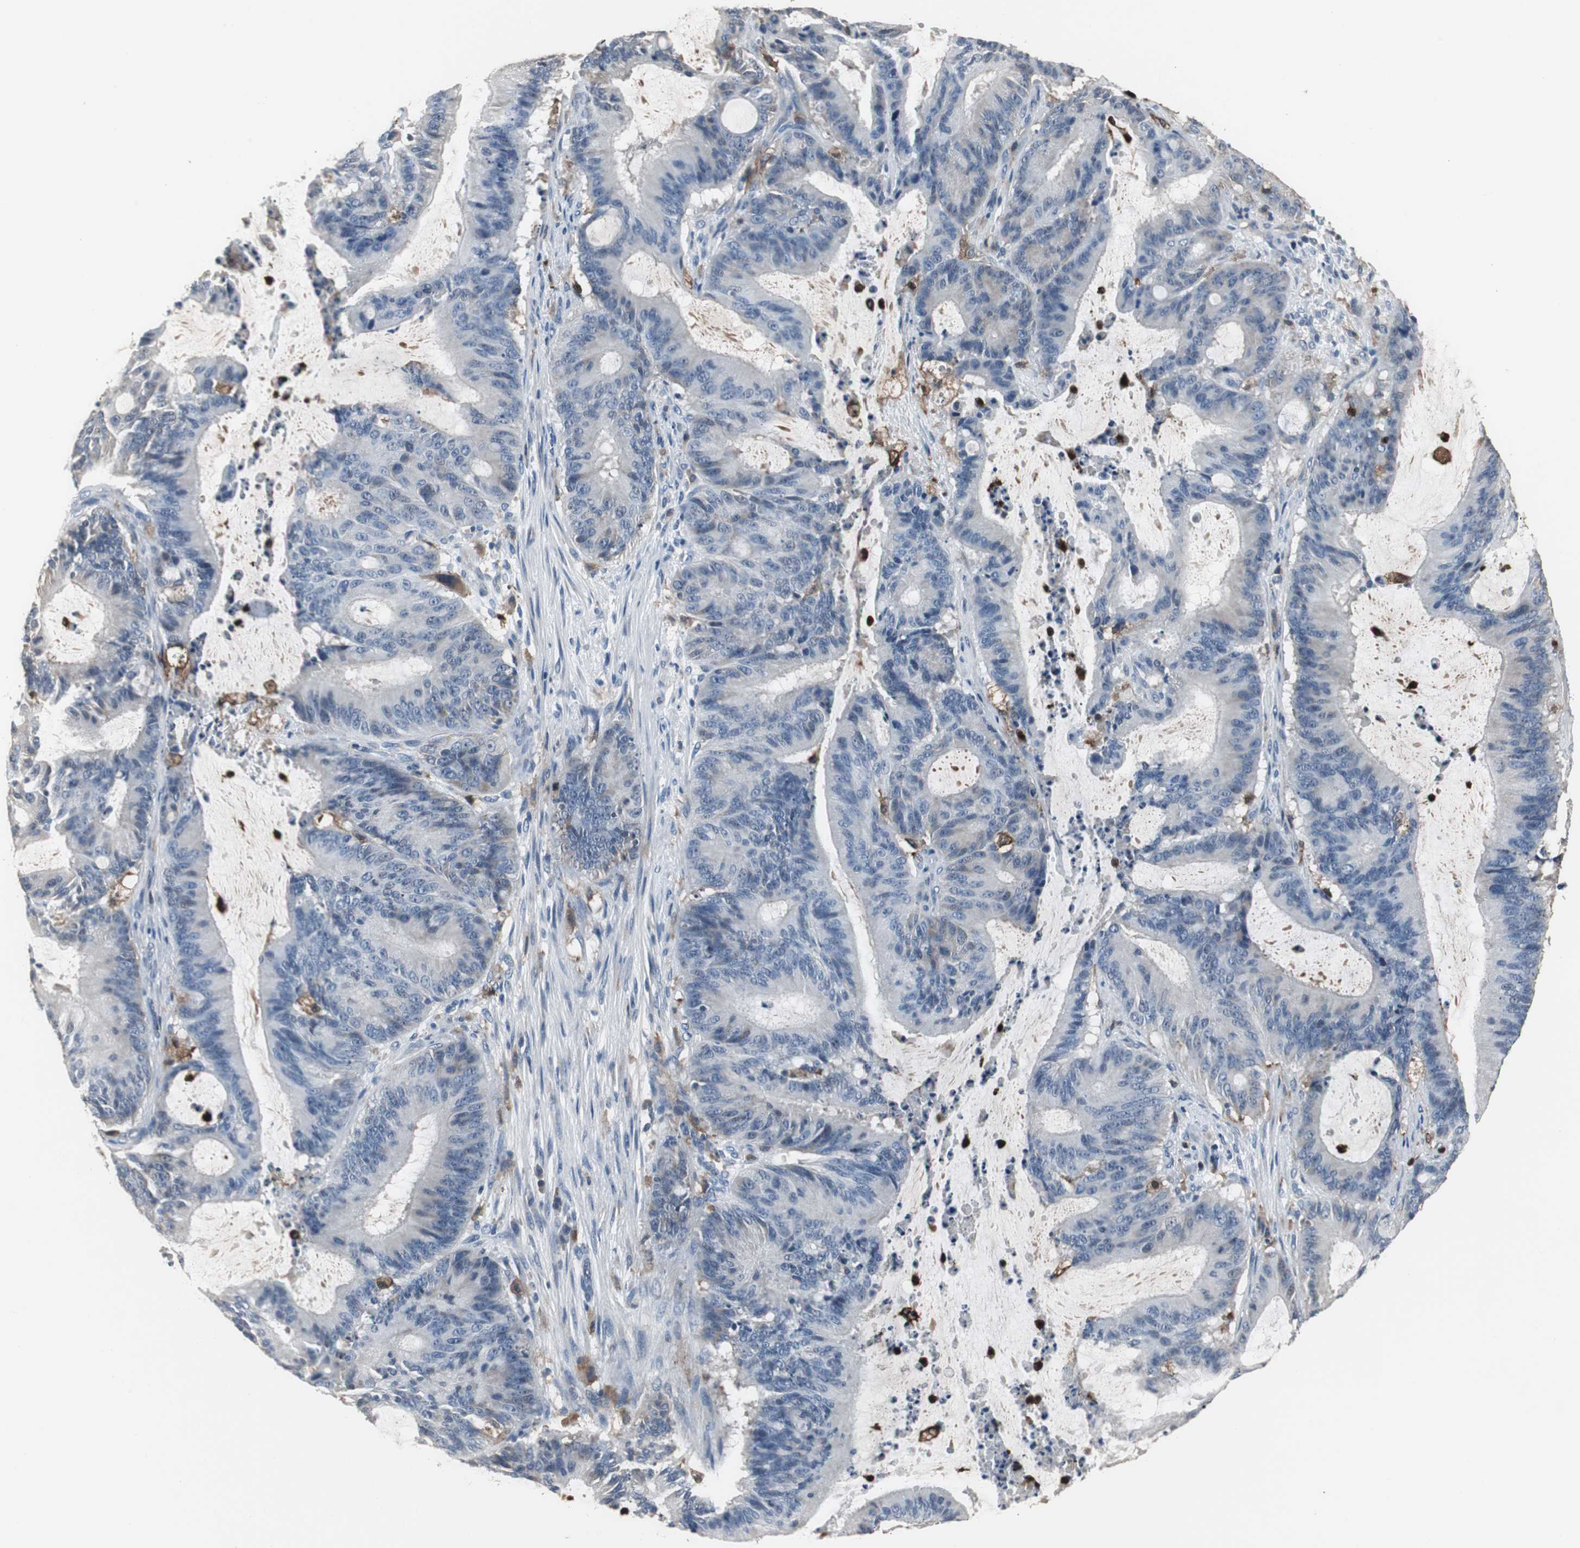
{"staining": {"intensity": "weak", "quantity": "<25%", "location": "cytoplasmic/membranous"}, "tissue": "liver cancer", "cell_type": "Tumor cells", "image_type": "cancer", "snomed": [{"axis": "morphology", "description": "Cholangiocarcinoma"}, {"axis": "topography", "description": "Liver"}], "caption": "Image shows no protein staining in tumor cells of liver cancer tissue. (Stains: DAB (3,3'-diaminobenzidine) immunohistochemistry with hematoxylin counter stain, Microscopy: brightfield microscopy at high magnification).", "gene": "NCF2", "patient": {"sex": "female", "age": 73}}